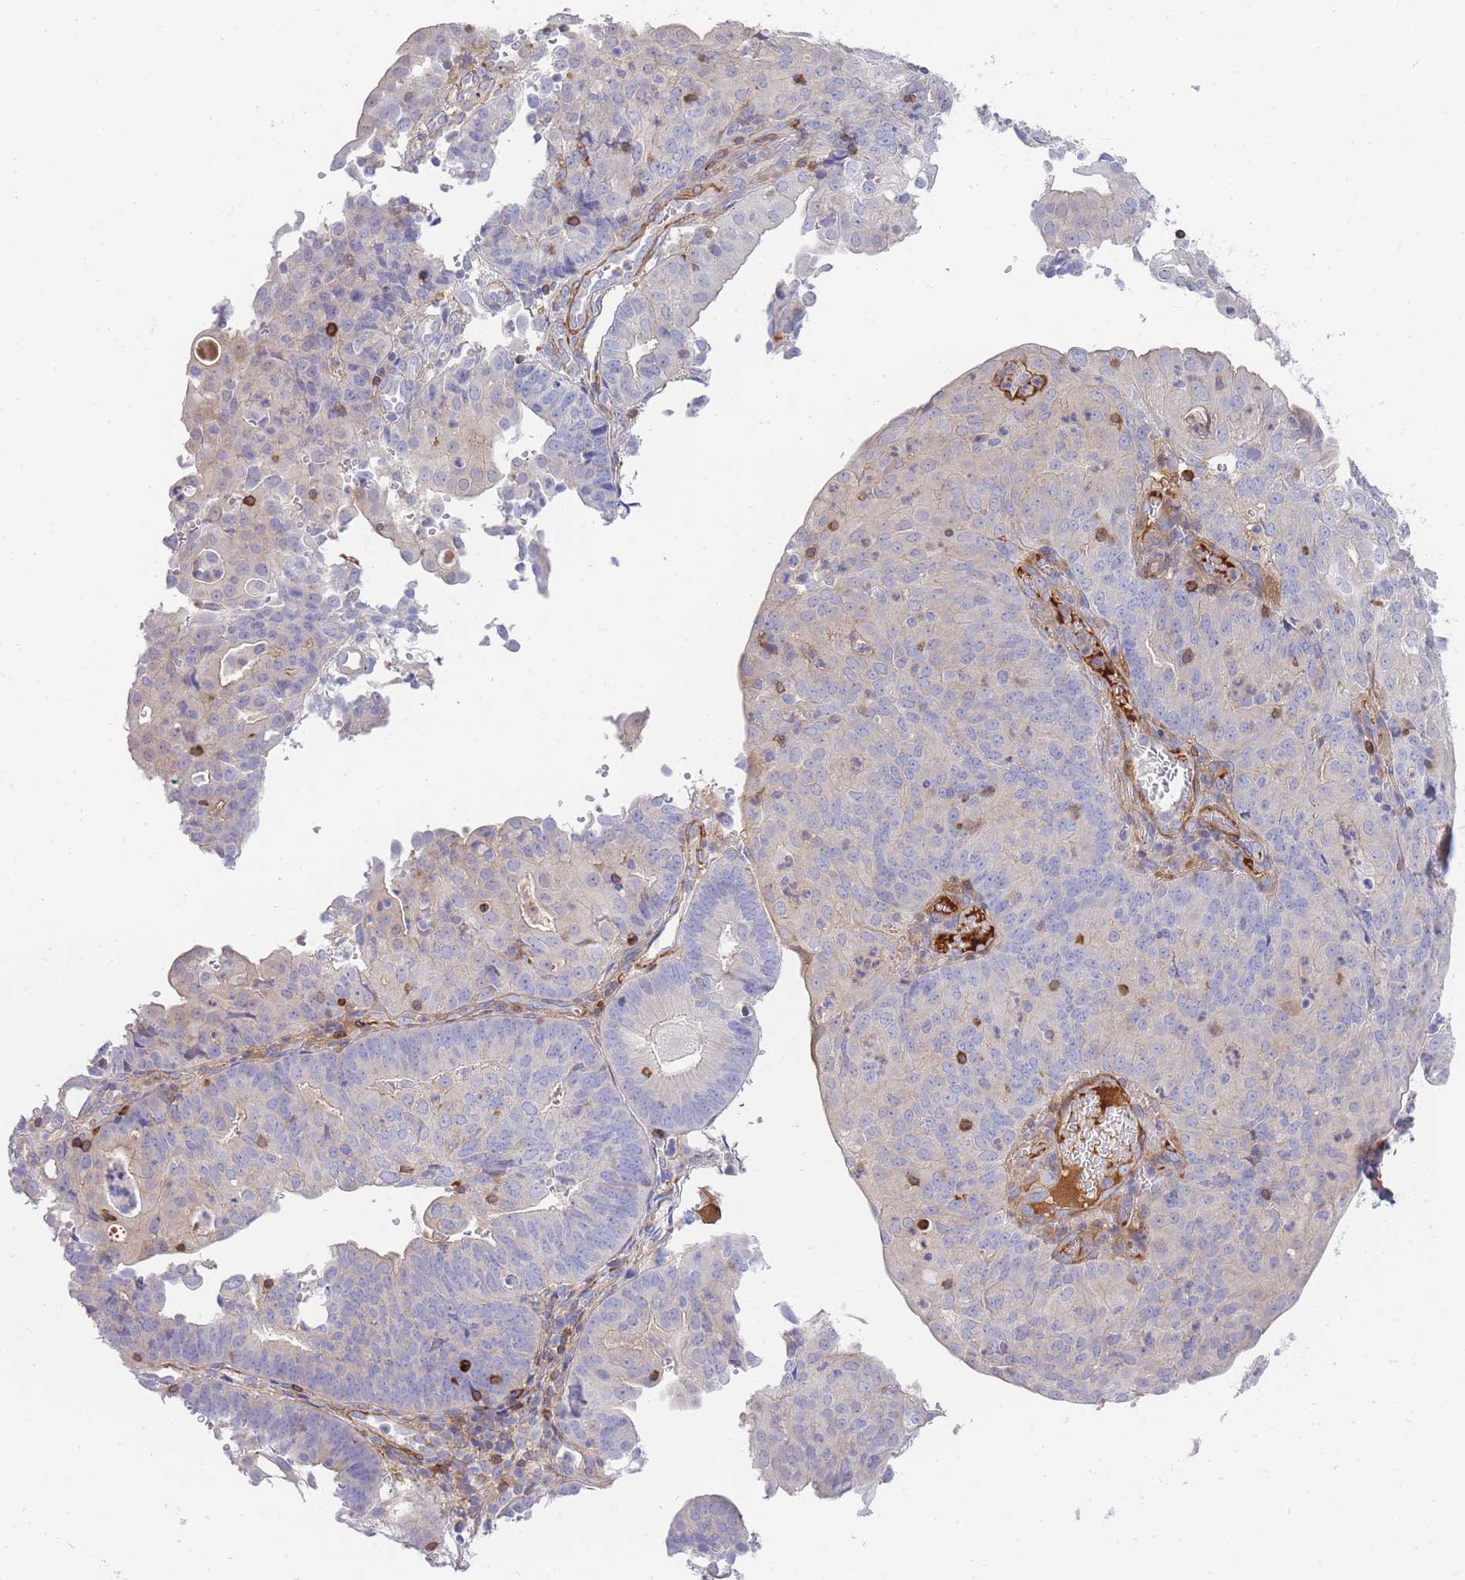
{"staining": {"intensity": "negative", "quantity": "none", "location": "none"}, "tissue": "endometrial cancer", "cell_type": "Tumor cells", "image_type": "cancer", "snomed": [{"axis": "morphology", "description": "Adenocarcinoma, NOS"}, {"axis": "topography", "description": "Endometrium"}], "caption": "DAB immunohistochemical staining of endometrial adenocarcinoma displays no significant expression in tumor cells. Nuclei are stained in blue.", "gene": "FBN3", "patient": {"sex": "female", "age": 56}}